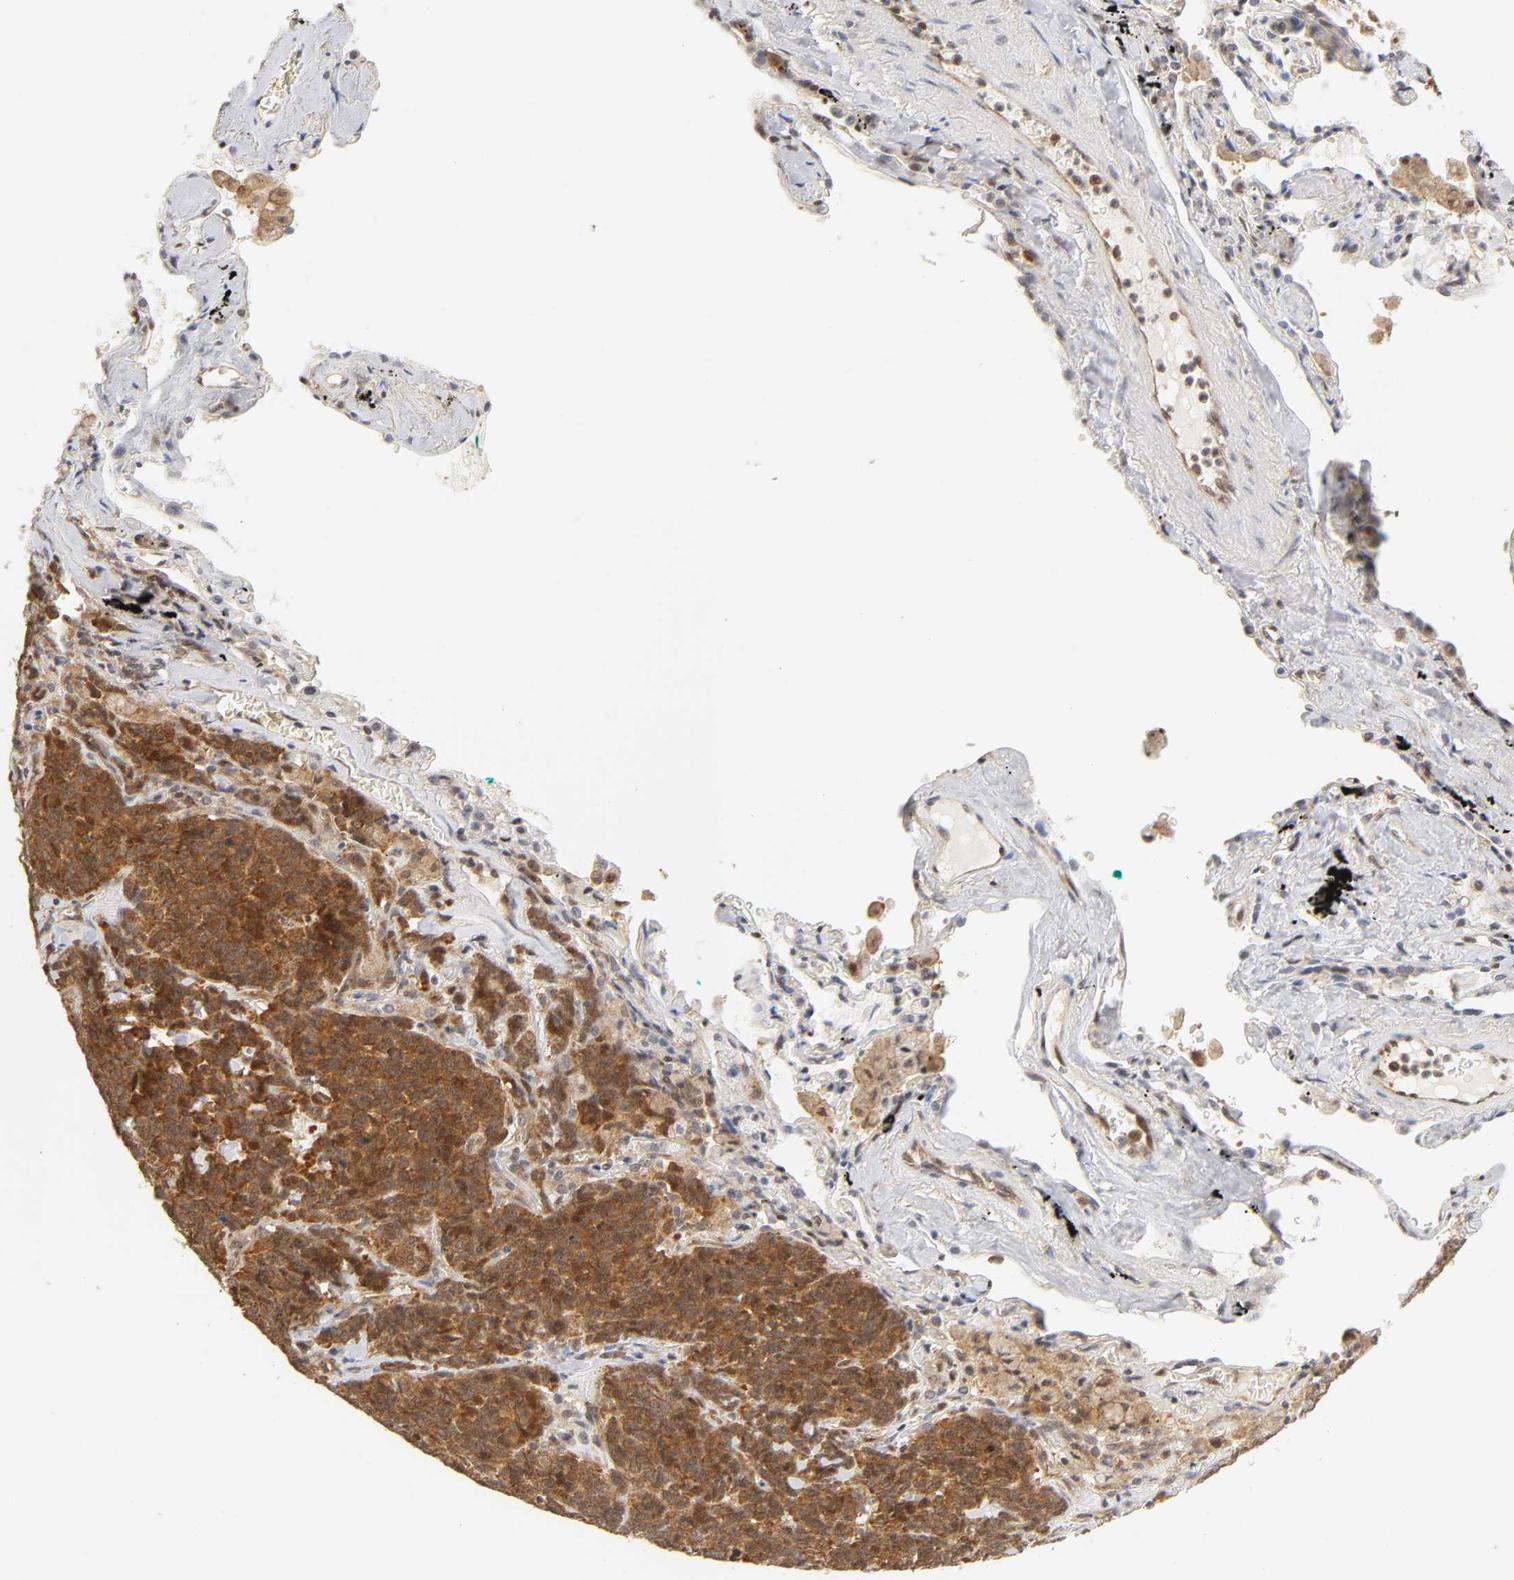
{"staining": {"intensity": "strong", "quantity": ">75%", "location": "cytoplasmic/membranous,nuclear"}, "tissue": "lung cancer", "cell_type": "Tumor cells", "image_type": "cancer", "snomed": [{"axis": "morphology", "description": "Neoplasm, malignant, NOS"}, {"axis": "topography", "description": "Lung"}], "caption": "Lung malignant neoplasm was stained to show a protein in brown. There is high levels of strong cytoplasmic/membranous and nuclear positivity in approximately >75% of tumor cells.", "gene": "CDC37", "patient": {"sex": "female", "age": 58}}